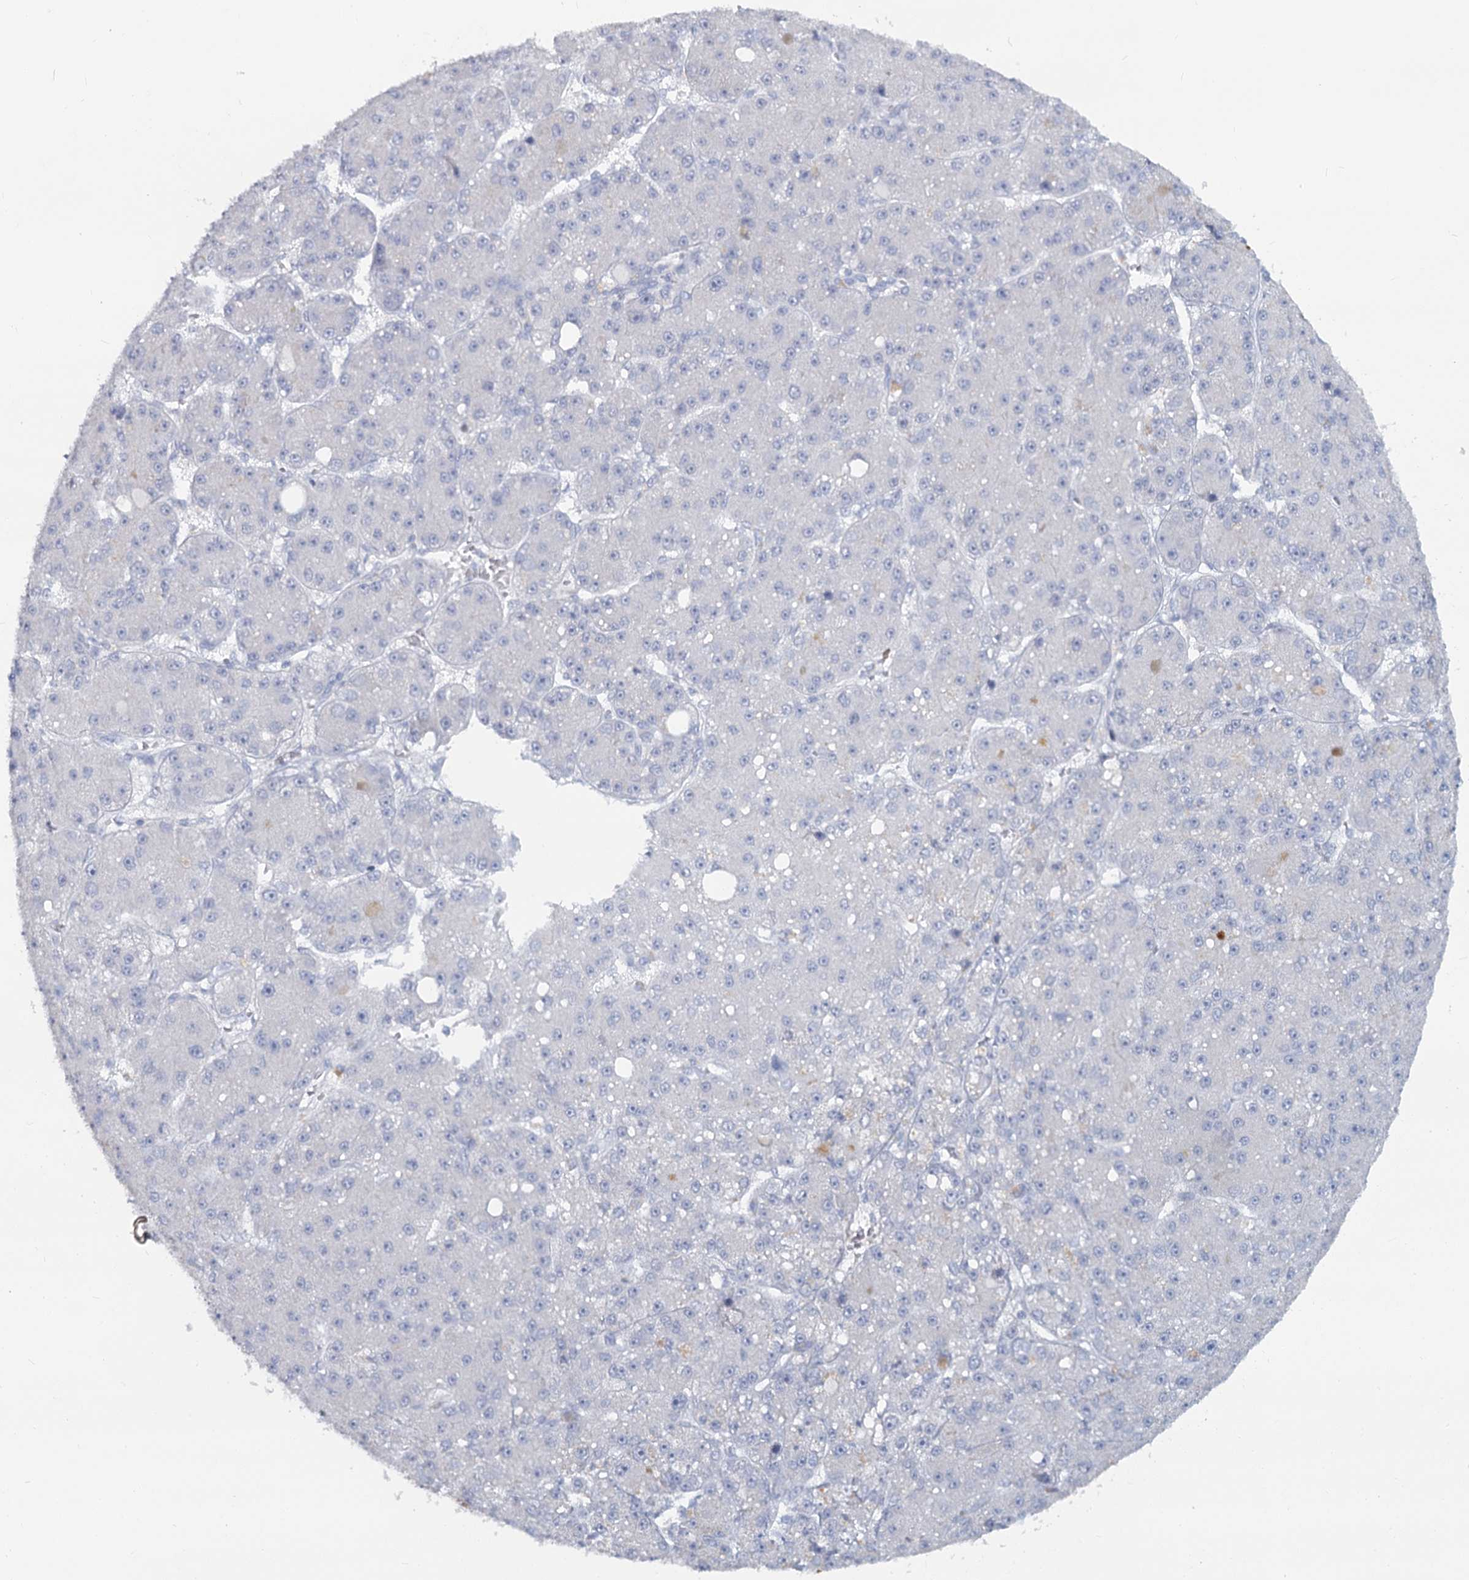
{"staining": {"intensity": "negative", "quantity": "none", "location": "none"}, "tissue": "liver cancer", "cell_type": "Tumor cells", "image_type": "cancer", "snomed": [{"axis": "morphology", "description": "Carcinoma, Hepatocellular, NOS"}, {"axis": "topography", "description": "Liver"}], "caption": "DAB immunohistochemical staining of liver cancer shows no significant expression in tumor cells.", "gene": "CHGA", "patient": {"sex": "male", "age": 67}}